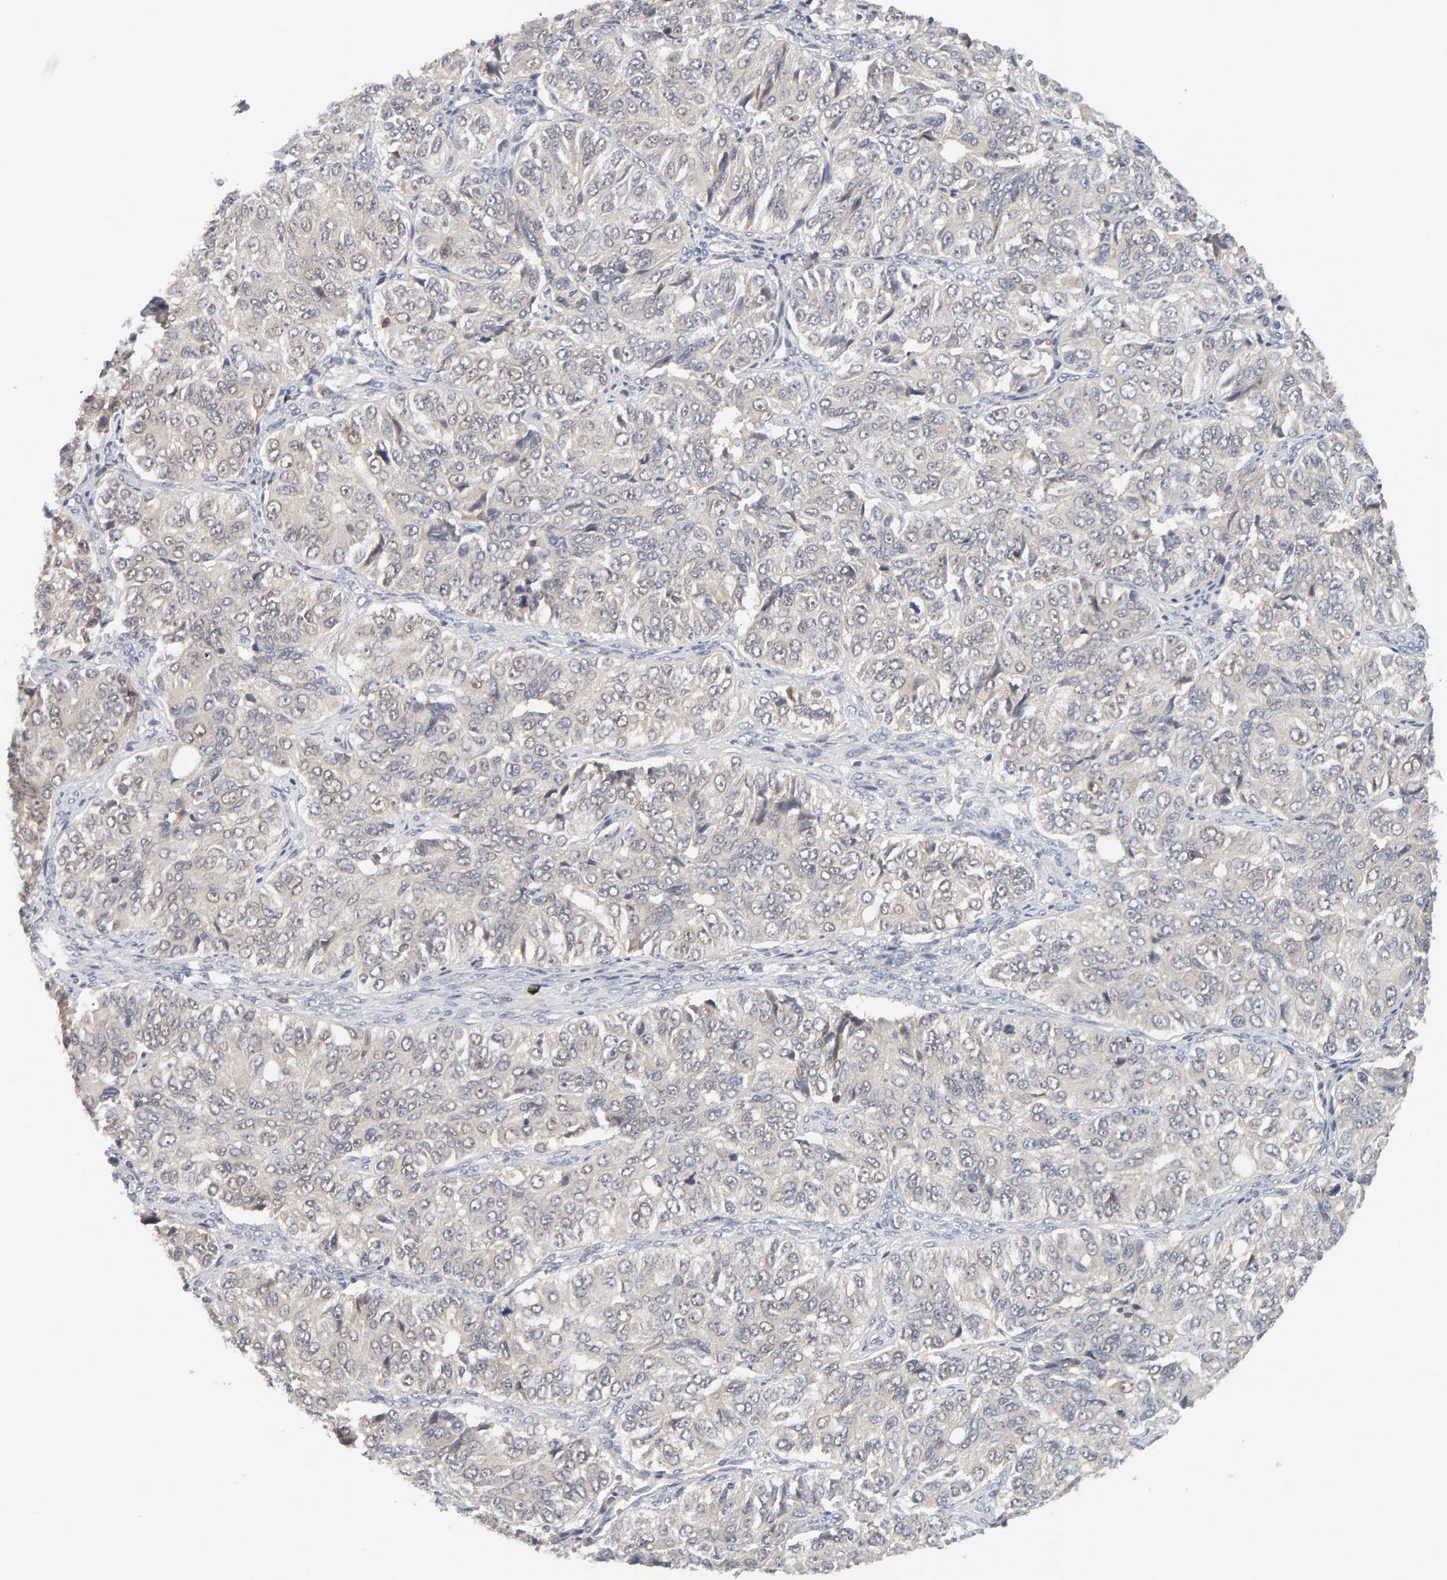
{"staining": {"intensity": "weak", "quantity": "25%-75%", "location": "cytoplasmic/membranous"}, "tissue": "ovarian cancer", "cell_type": "Tumor cells", "image_type": "cancer", "snomed": [{"axis": "morphology", "description": "Carcinoma, endometroid"}, {"axis": "topography", "description": "Ovary"}], "caption": "Ovarian cancer stained for a protein reveals weak cytoplasmic/membranous positivity in tumor cells.", "gene": "NUDCD1", "patient": {"sex": "female", "age": 51}}